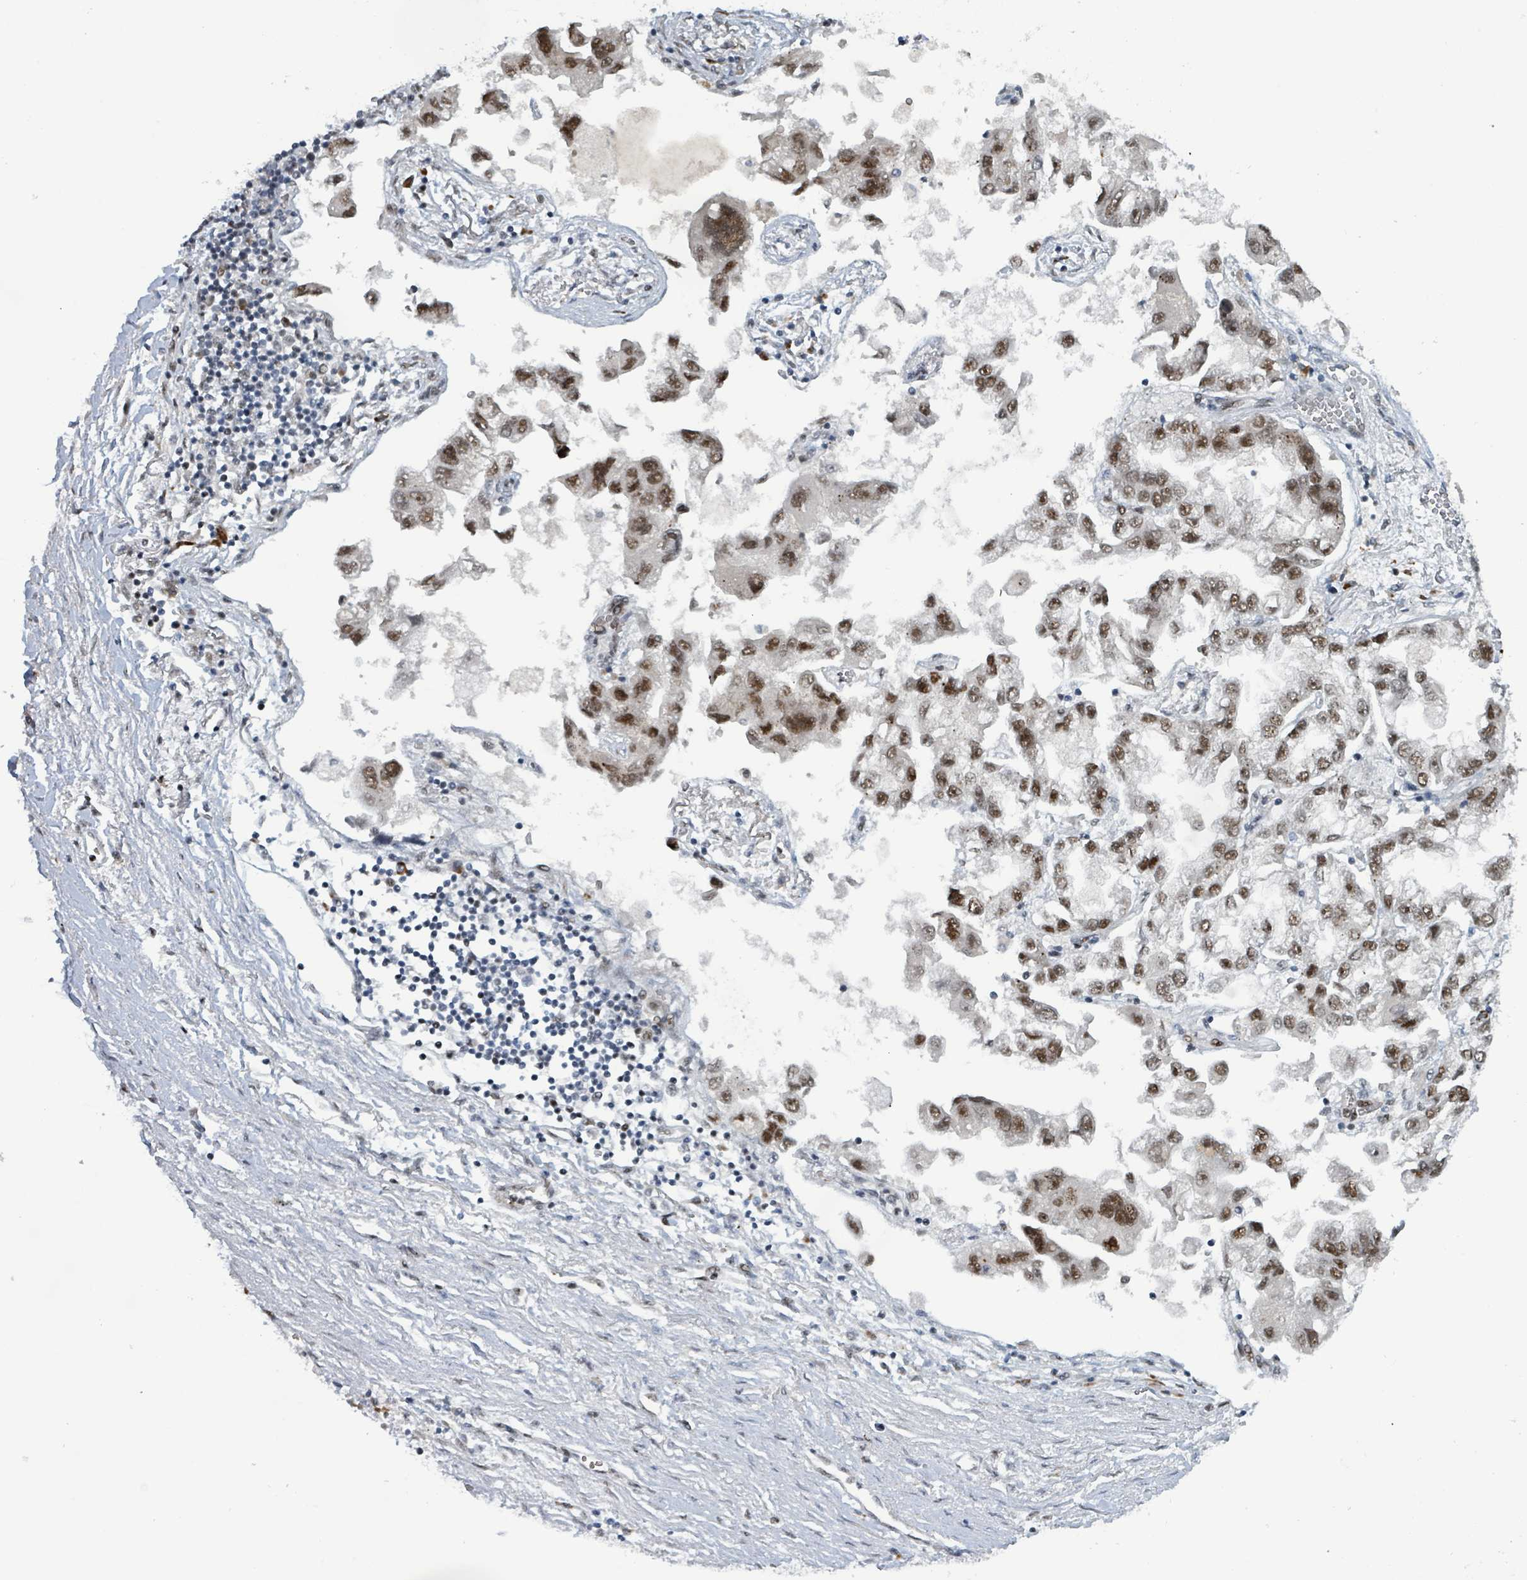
{"staining": {"intensity": "strong", "quantity": "25%-75%", "location": "nuclear"}, "tissue": "lung cancer", "cell_type": "Tumor cells", "image_type": "cancer", "snomed": [{"axis": "morphology", "description": "Adenocarcinoma, NOS"}, {"axis": "topography", "description": "Lung"}], "caption": "Immunohistochemistry (IHC) photomicrograph of lung cancer stained for a protein (brown), which shows high levels of strong nuclear staining in about 25%-75% of tumor cells.", "gene": "KLF3", "patient": {"sex": "female", "age": 54}}